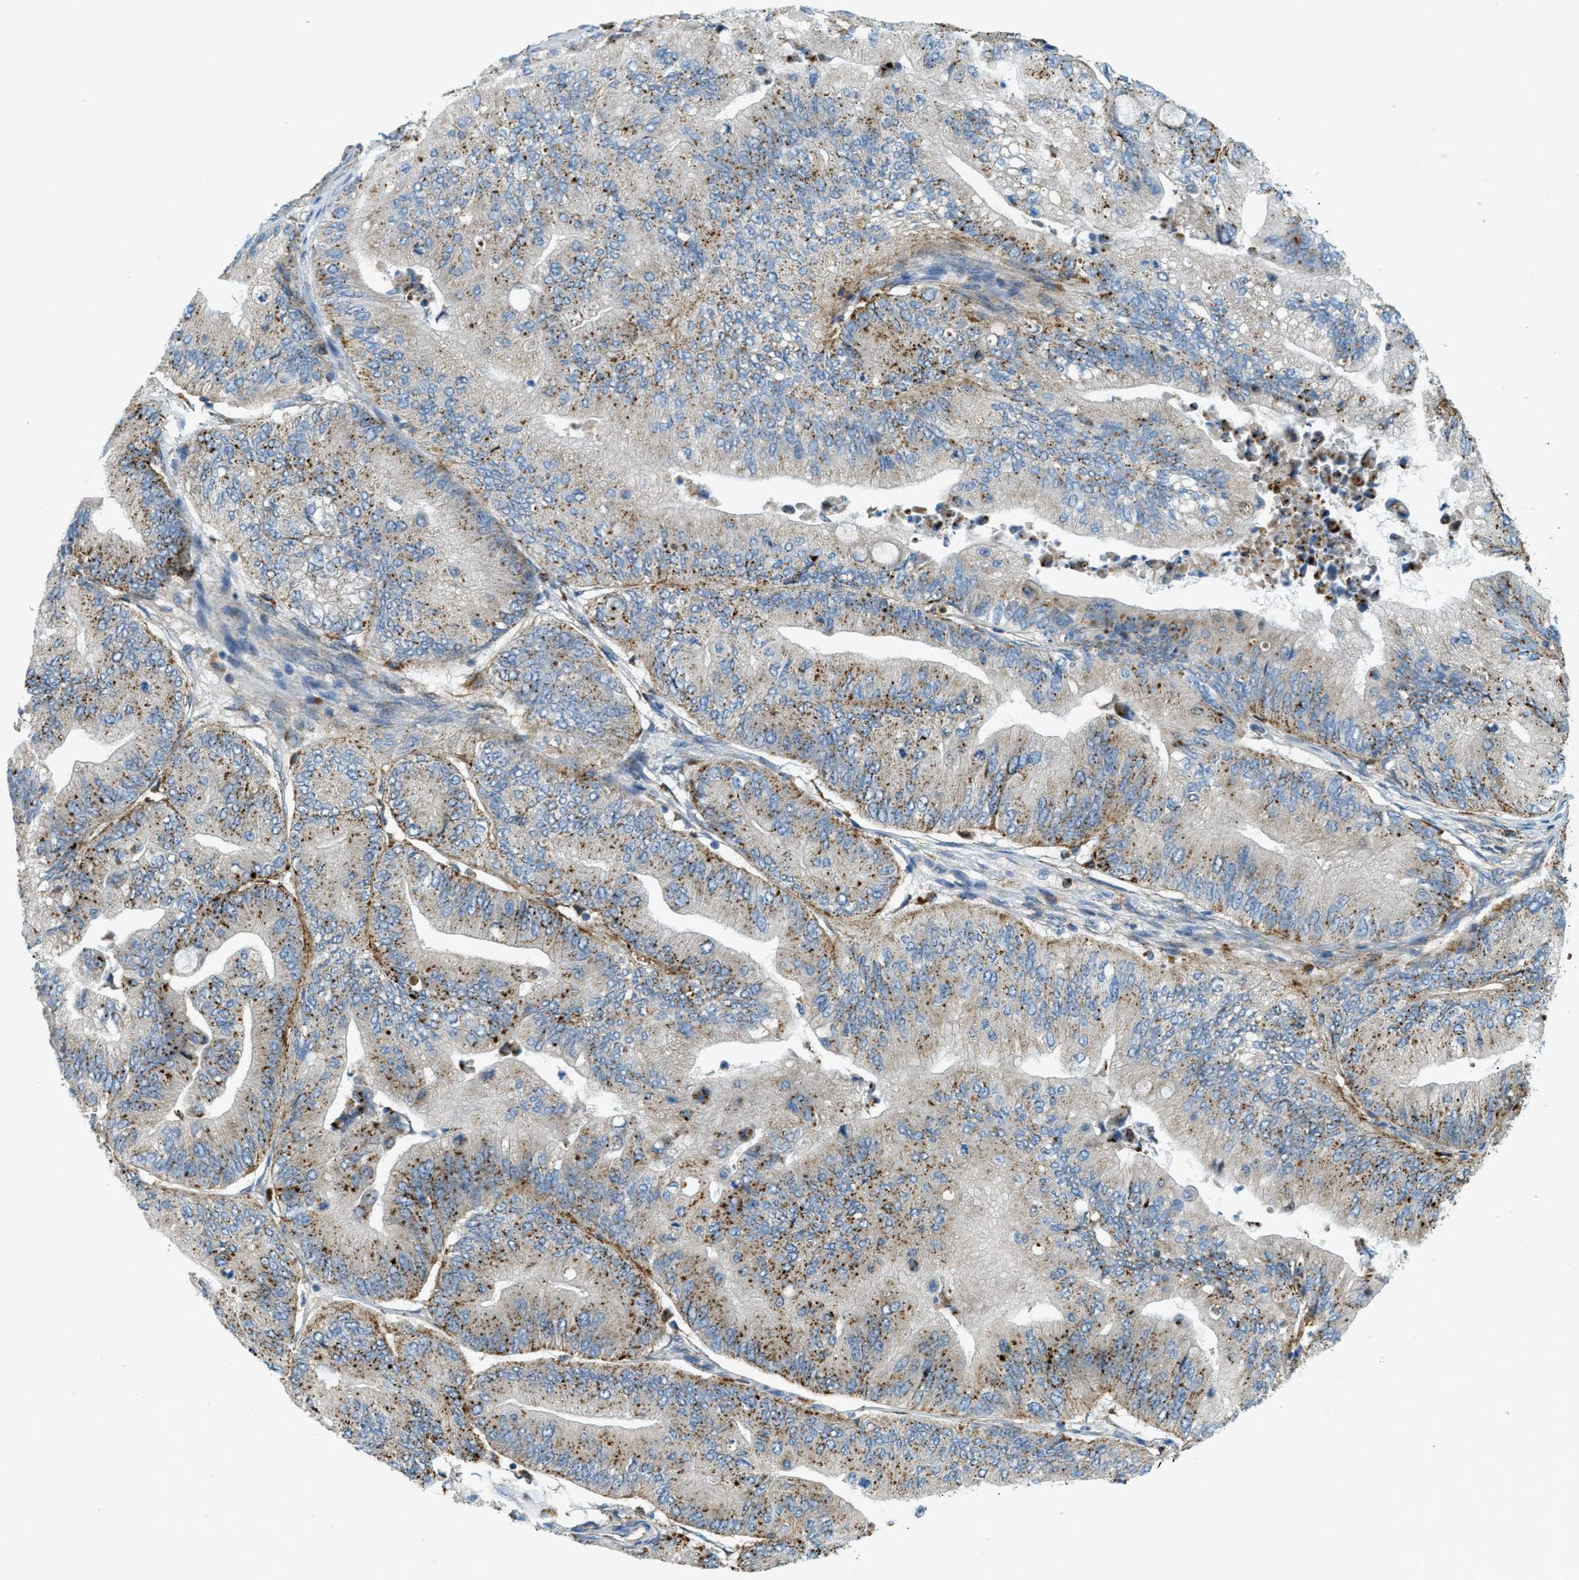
{"staining": {"intensity": "moderate", "quantity": ">75%", "location": "cytoplasmic/membranous"}, "tissue": "ovarian cancer", "cell_type": "Tumor cells", "image_type": "cancer", "snomed": [{"axis": "morphology", "description": "Cystadenocarcinoma, mucinous, NOS"}, {"axis": "topography", "description": "Ovary"}], "caption": "This micrograph displays IHC staining of ovarian mucinous cystadenocarcinoma, with medium moderate cytoplasmic/membranous positivity in about >75% of tumor cells.", "gene": "PLBD2", "patient": {"sex": "female", "age": 61}}